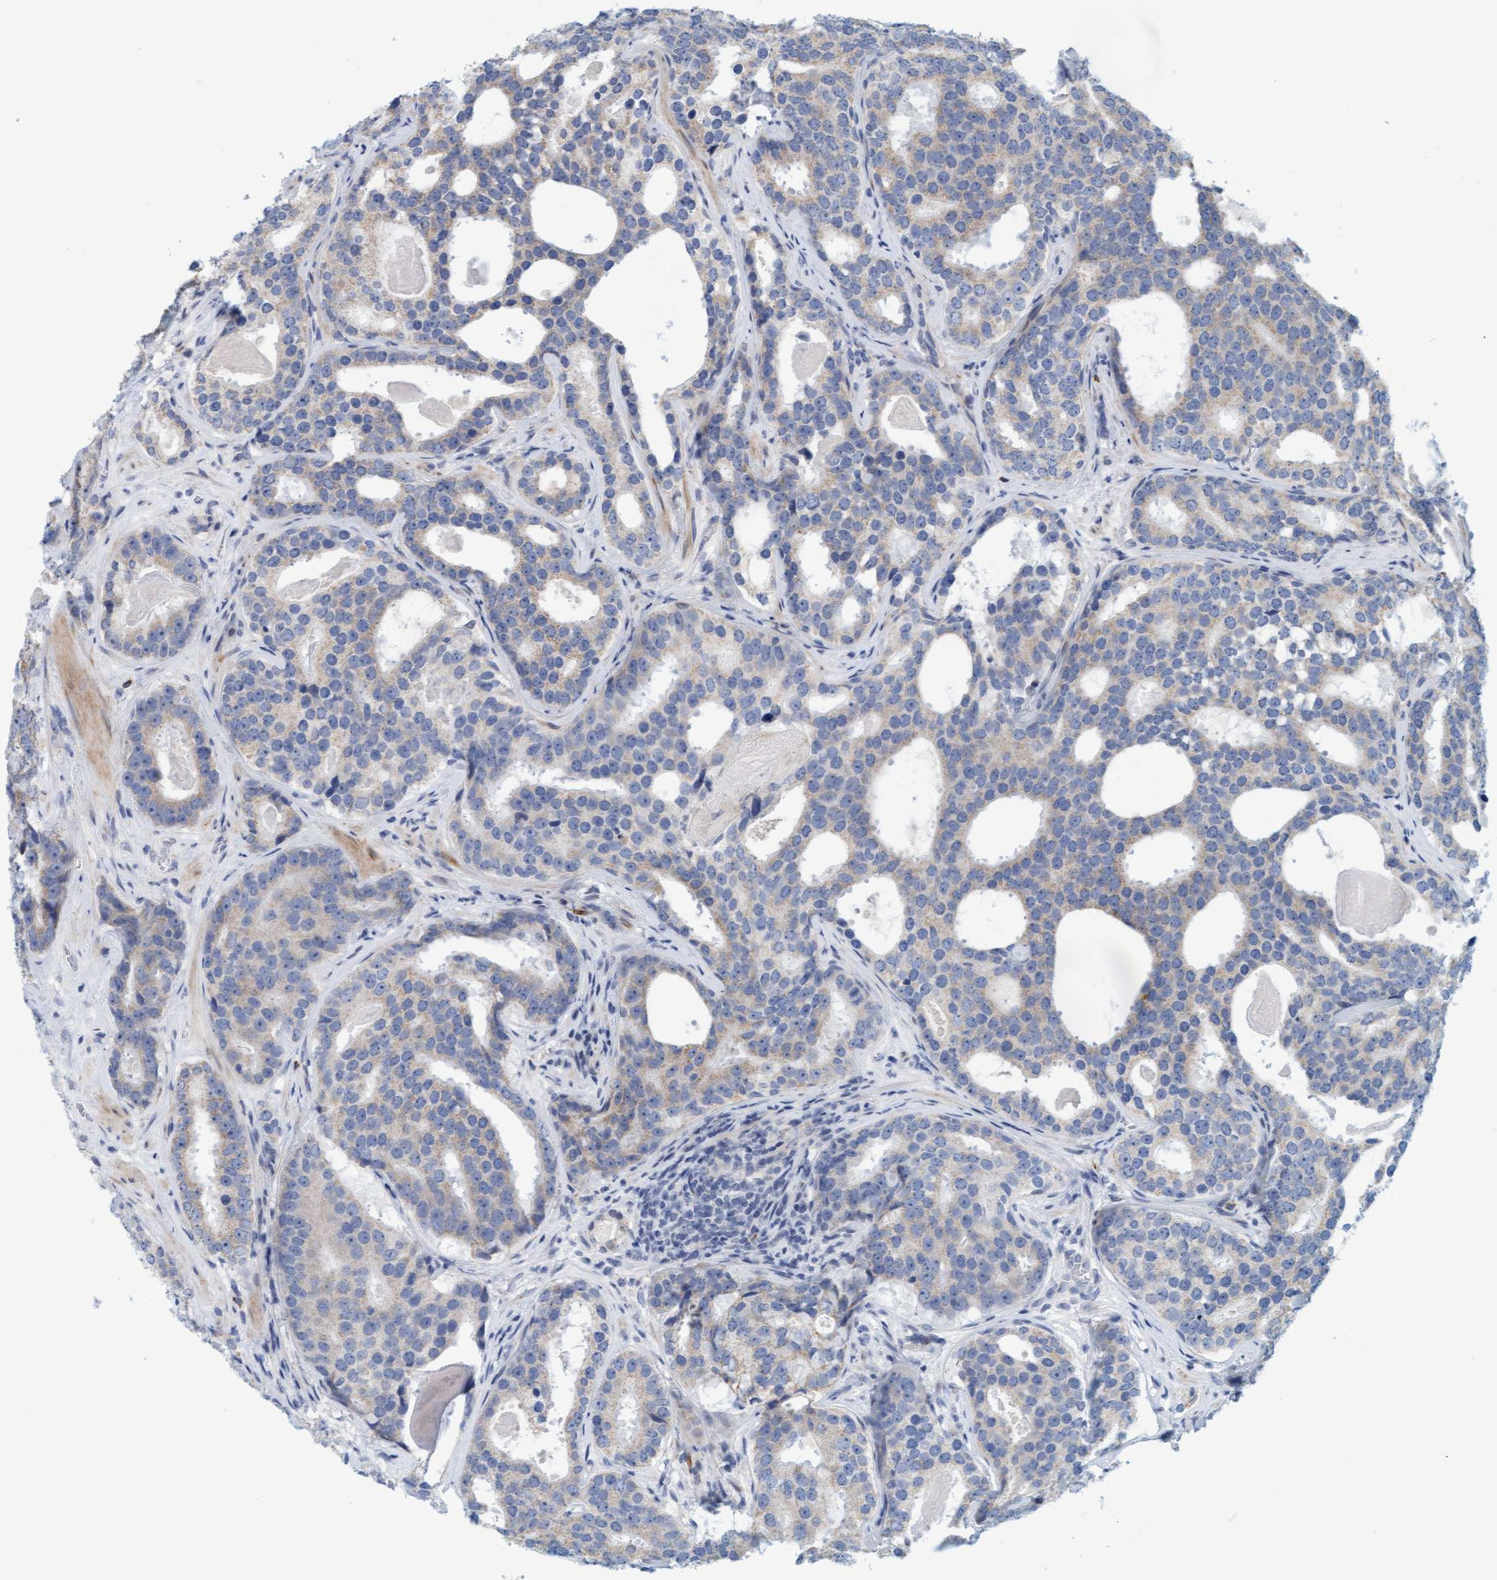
{"staining": {"intensity": "weak", "quantity": "25%-75%", "location": "cytoplasmic/membranous"}, "tissue": "prostate cancer", "cell_type": "Tumor cells", "image_type": "cancer", "snomed": [{"axis": "morphology", "description": "Adenocarcinoma, High grade"}, {"axis": "topography", "description": "Prostate"}], "caption": "Immunohistochemistry (IHC) image of prostate high-grade adenocarcinoma stained for a protein (brown), which shows low levels of weak cytoplasmic/membranous staining in approximately 25%-75% of tumor cells.", "gene": "ZC3H3", "patient": {"sex": "male", "age": 60}}